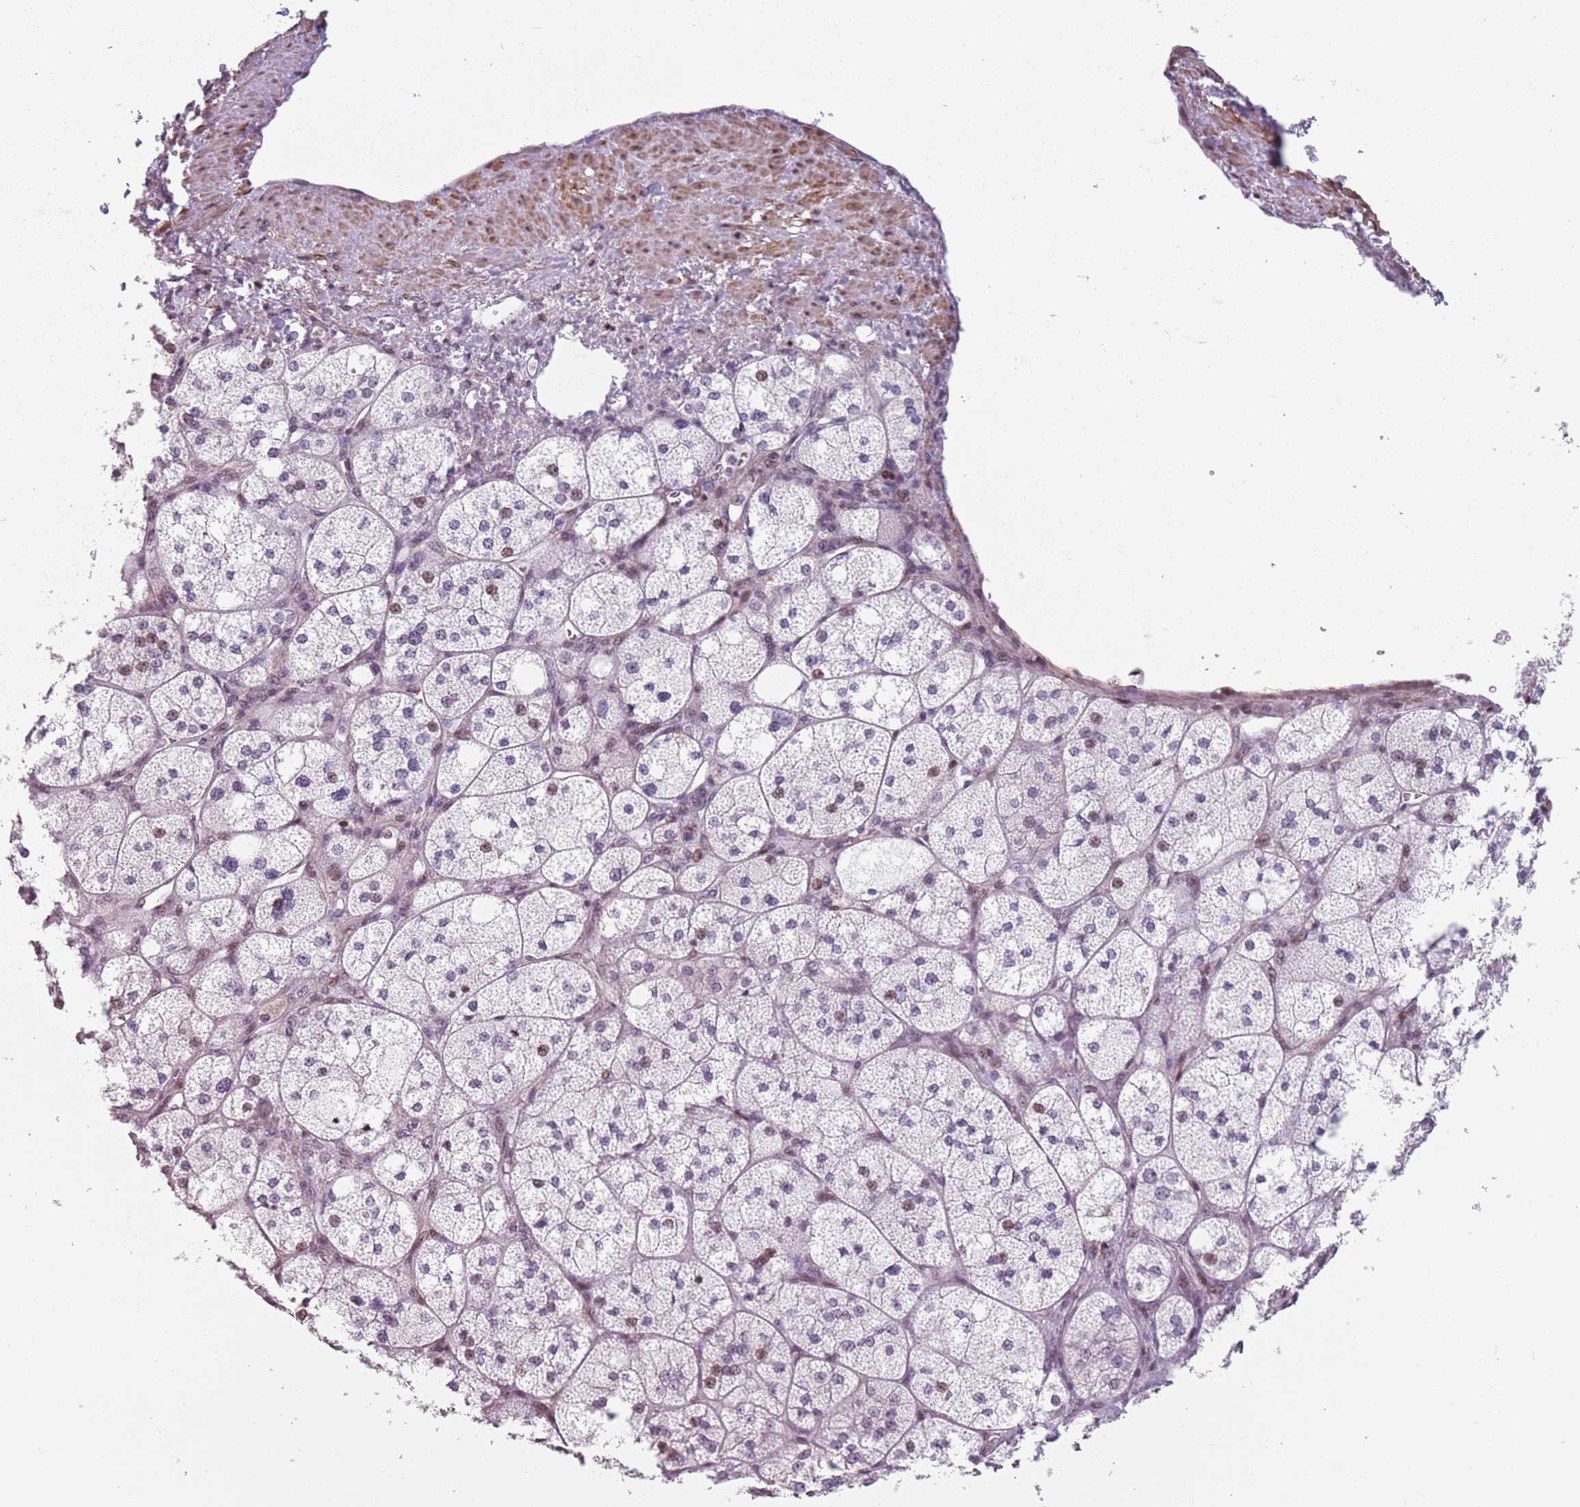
{"staining": {"intensity": "negative", "quantity": "none", "location": "none"}, "tissue": "adrenal gland", "cell_type": "Glandular cells", "image_type": "normal", "snomed": [{"axis": "morphology", "description": "Normal tissue, NOS"}, {"axis": "topography", "description": "Adrenal gland"}], "caption": "This is an IHC micrograph of normal human adrenal gland. There is no expression in glandular cells.", "gene": "TMC4", "patient": {"sex": "male", "age": 61}}